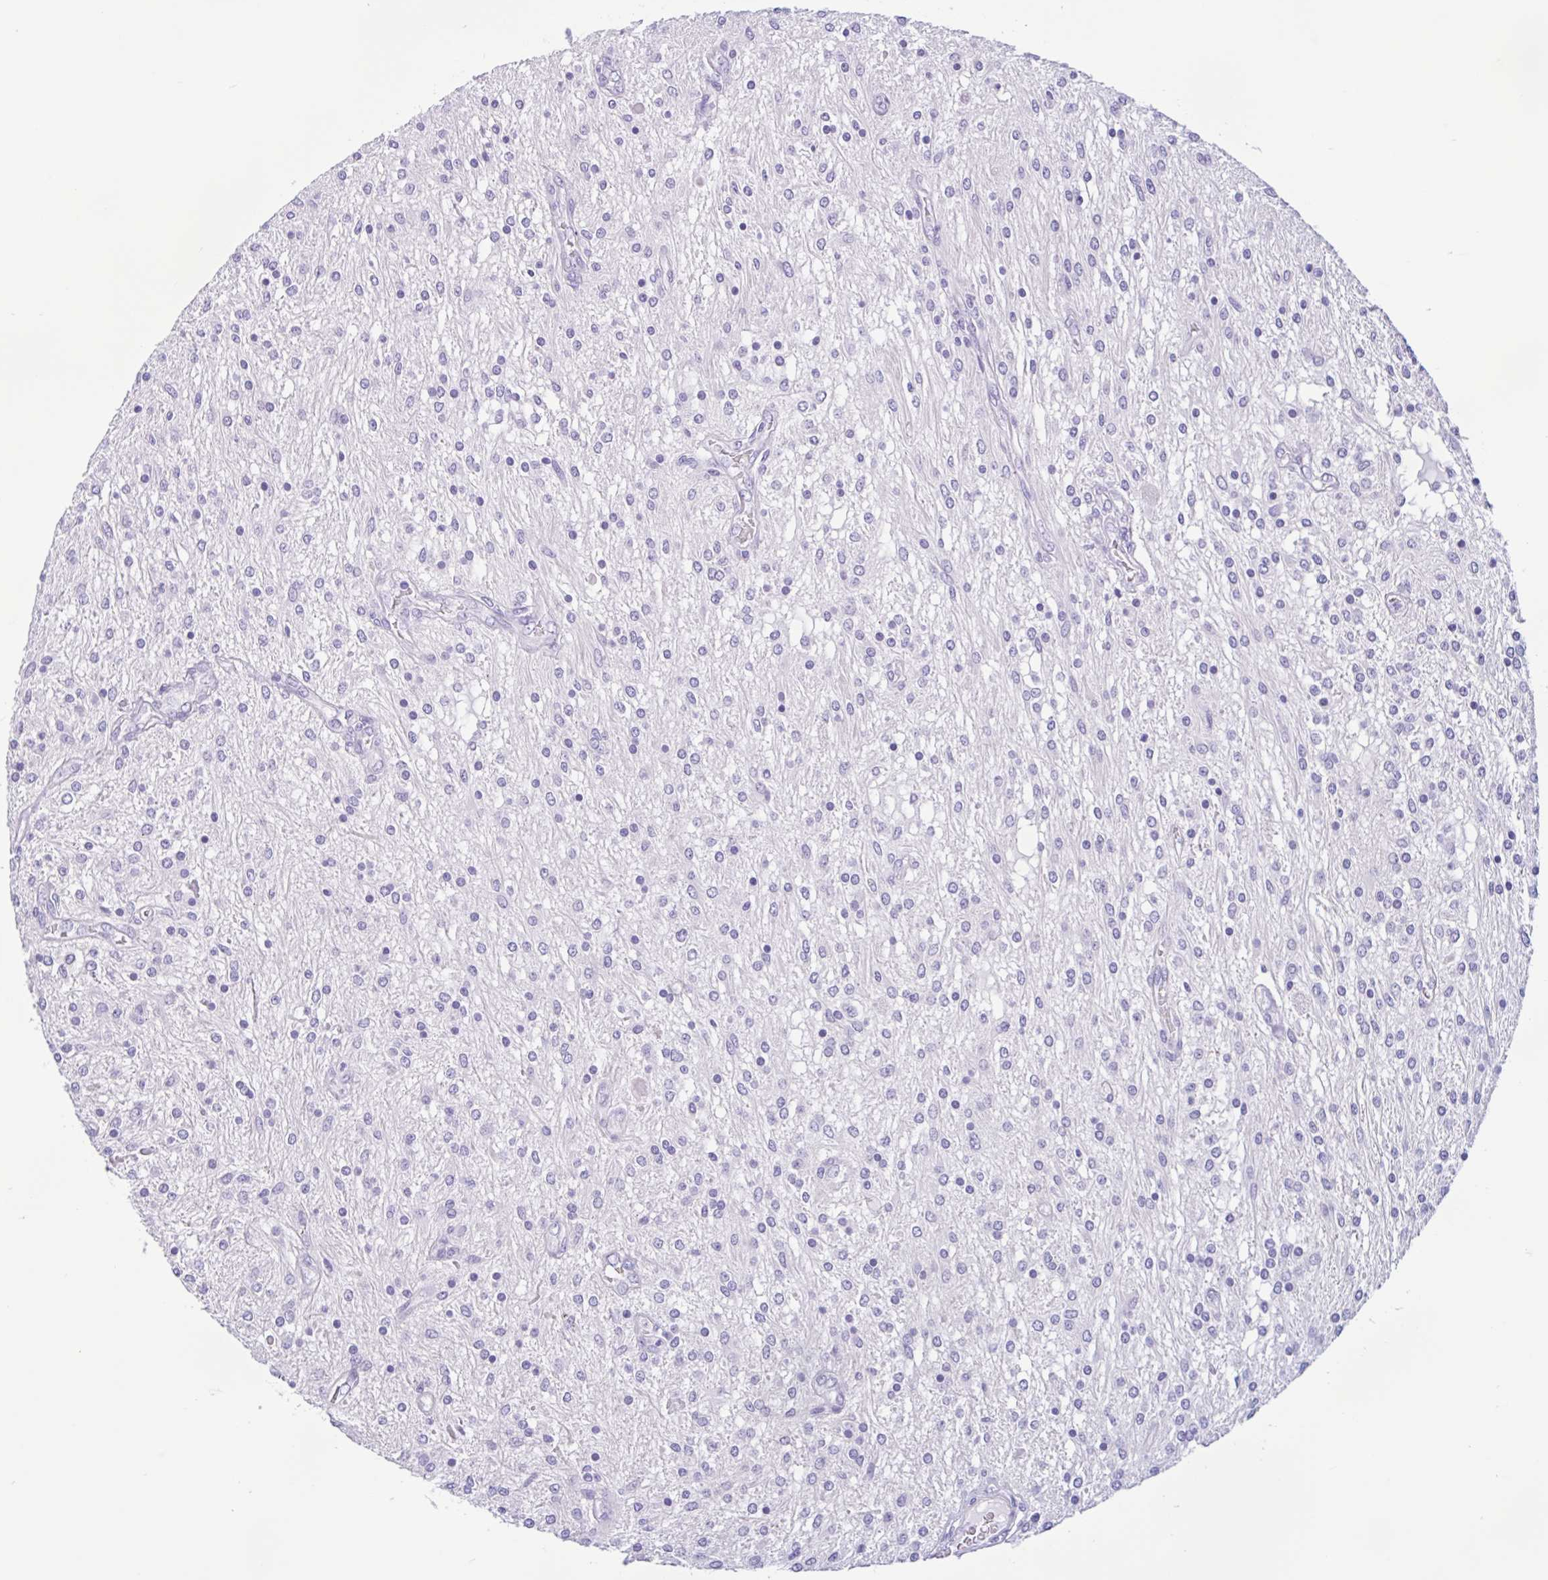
{"staining": {"intensity": "negative", "quantity": "none", "location": "none"}, "tissue": "glioma", "cell_type": "Tumor cells", "image_type": "cancer", "snomed": [{"axis": "morphology", "description": "Glioma, malignant, Low grade"}, {"axis": "topography", "description": "Cerebellum"}], "caption": "Immunohistochemistry of glioma shows no staining in tumor cells.", "gene": "ZNF319", "patient": {"sex": "female", "age": 14}}